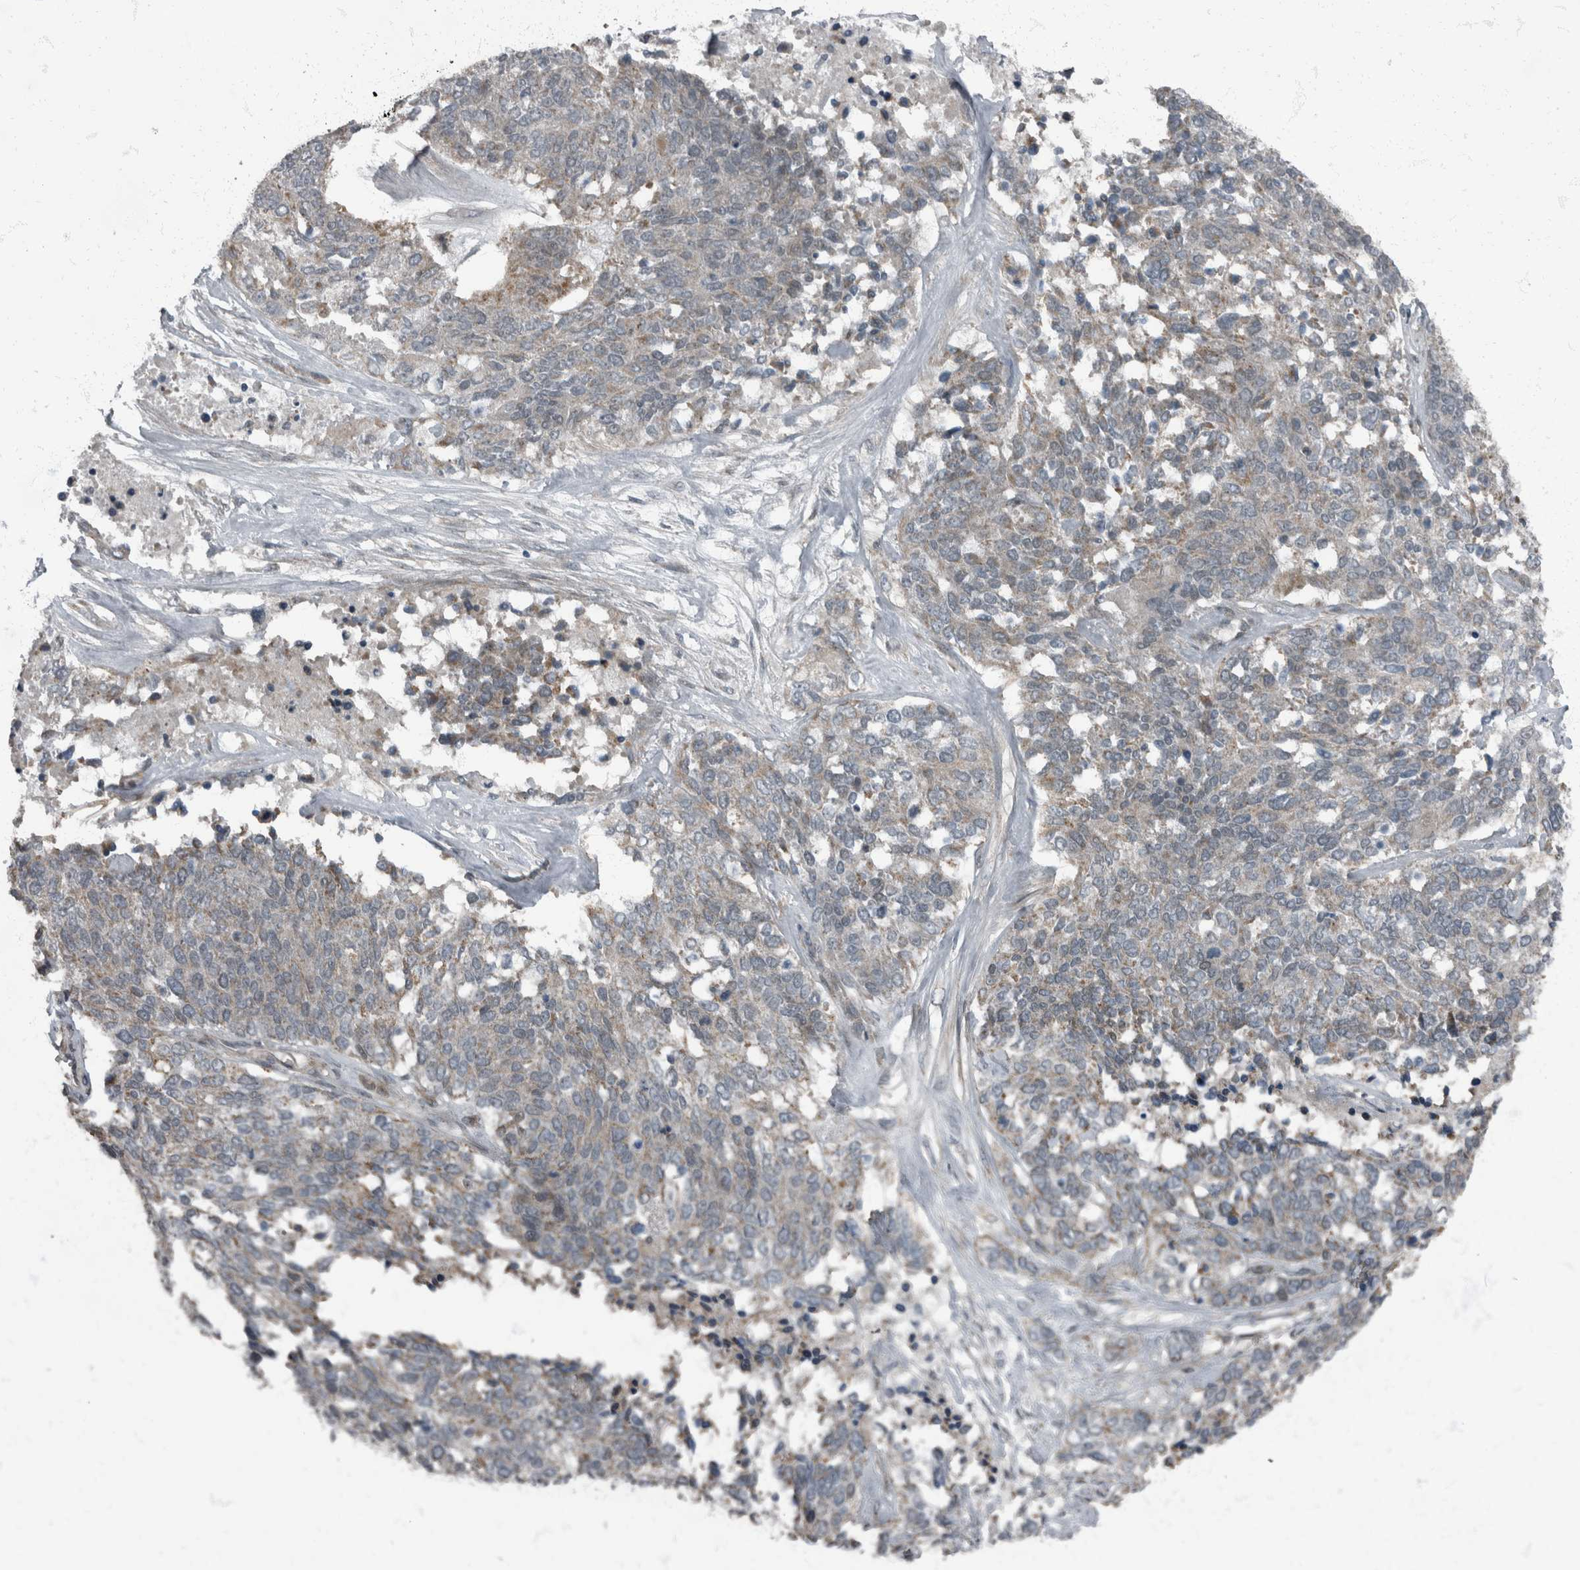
{"staining": {"intensity": "weak", "quantity": "<25%", "location": "cytoplasmic/membranous"}, "tissue": "ovarian cancer", "cell_type": "Tumor cells", "image_type": "cancer", "snomed": [{"axis": "morphology", "description": "Cystadenocarcinoma, serous, NOS"}, {"axis": "topography", "description": "Ovary"}], "caption": "Tumor cells show no significant protein staining in ovarian cancer (serous cystadenocarcinoma).", "gene": "RABGGTB", "patient": {"sex": "female", "age": 44}}